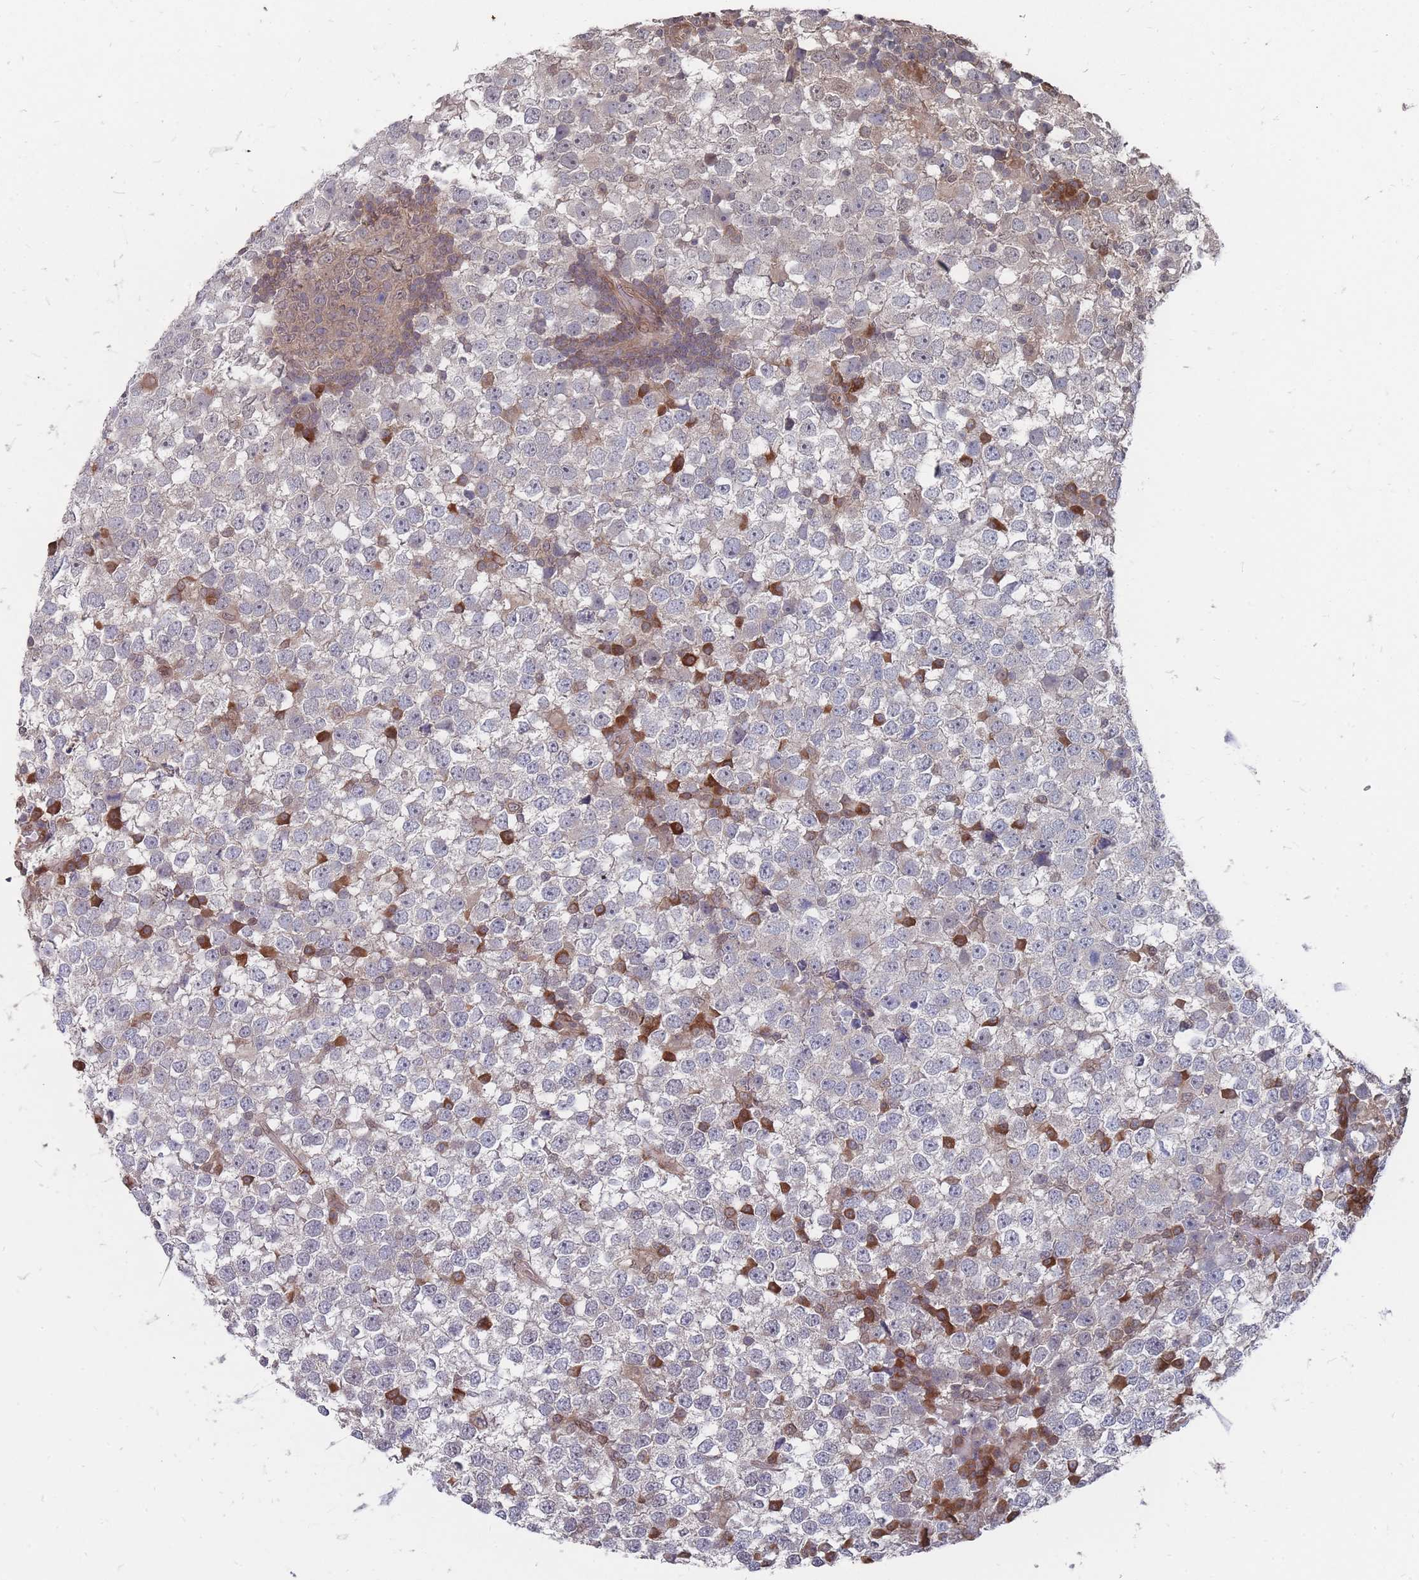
{"staining": {"intensity": "negative", "quantity": "none", "location": "none"}, "tissue": "testis cancer", "cell_type": "Tumor cells", "image_type": "cancer", "snomed": [{"axis": "morphology", "description": "Seminoma, NOS"}, {"axis": "topography", "description": "Testis"}], "caption": "Protein analysis of testis seminoma exhibits no significant positivity in tumor cells. (Brightfield microscopy of DAB (3,3'-diaminobenzidine) IHC at high magnification).", "gene": "NKD1", "patient": {"sex": "male", "age": 65}}